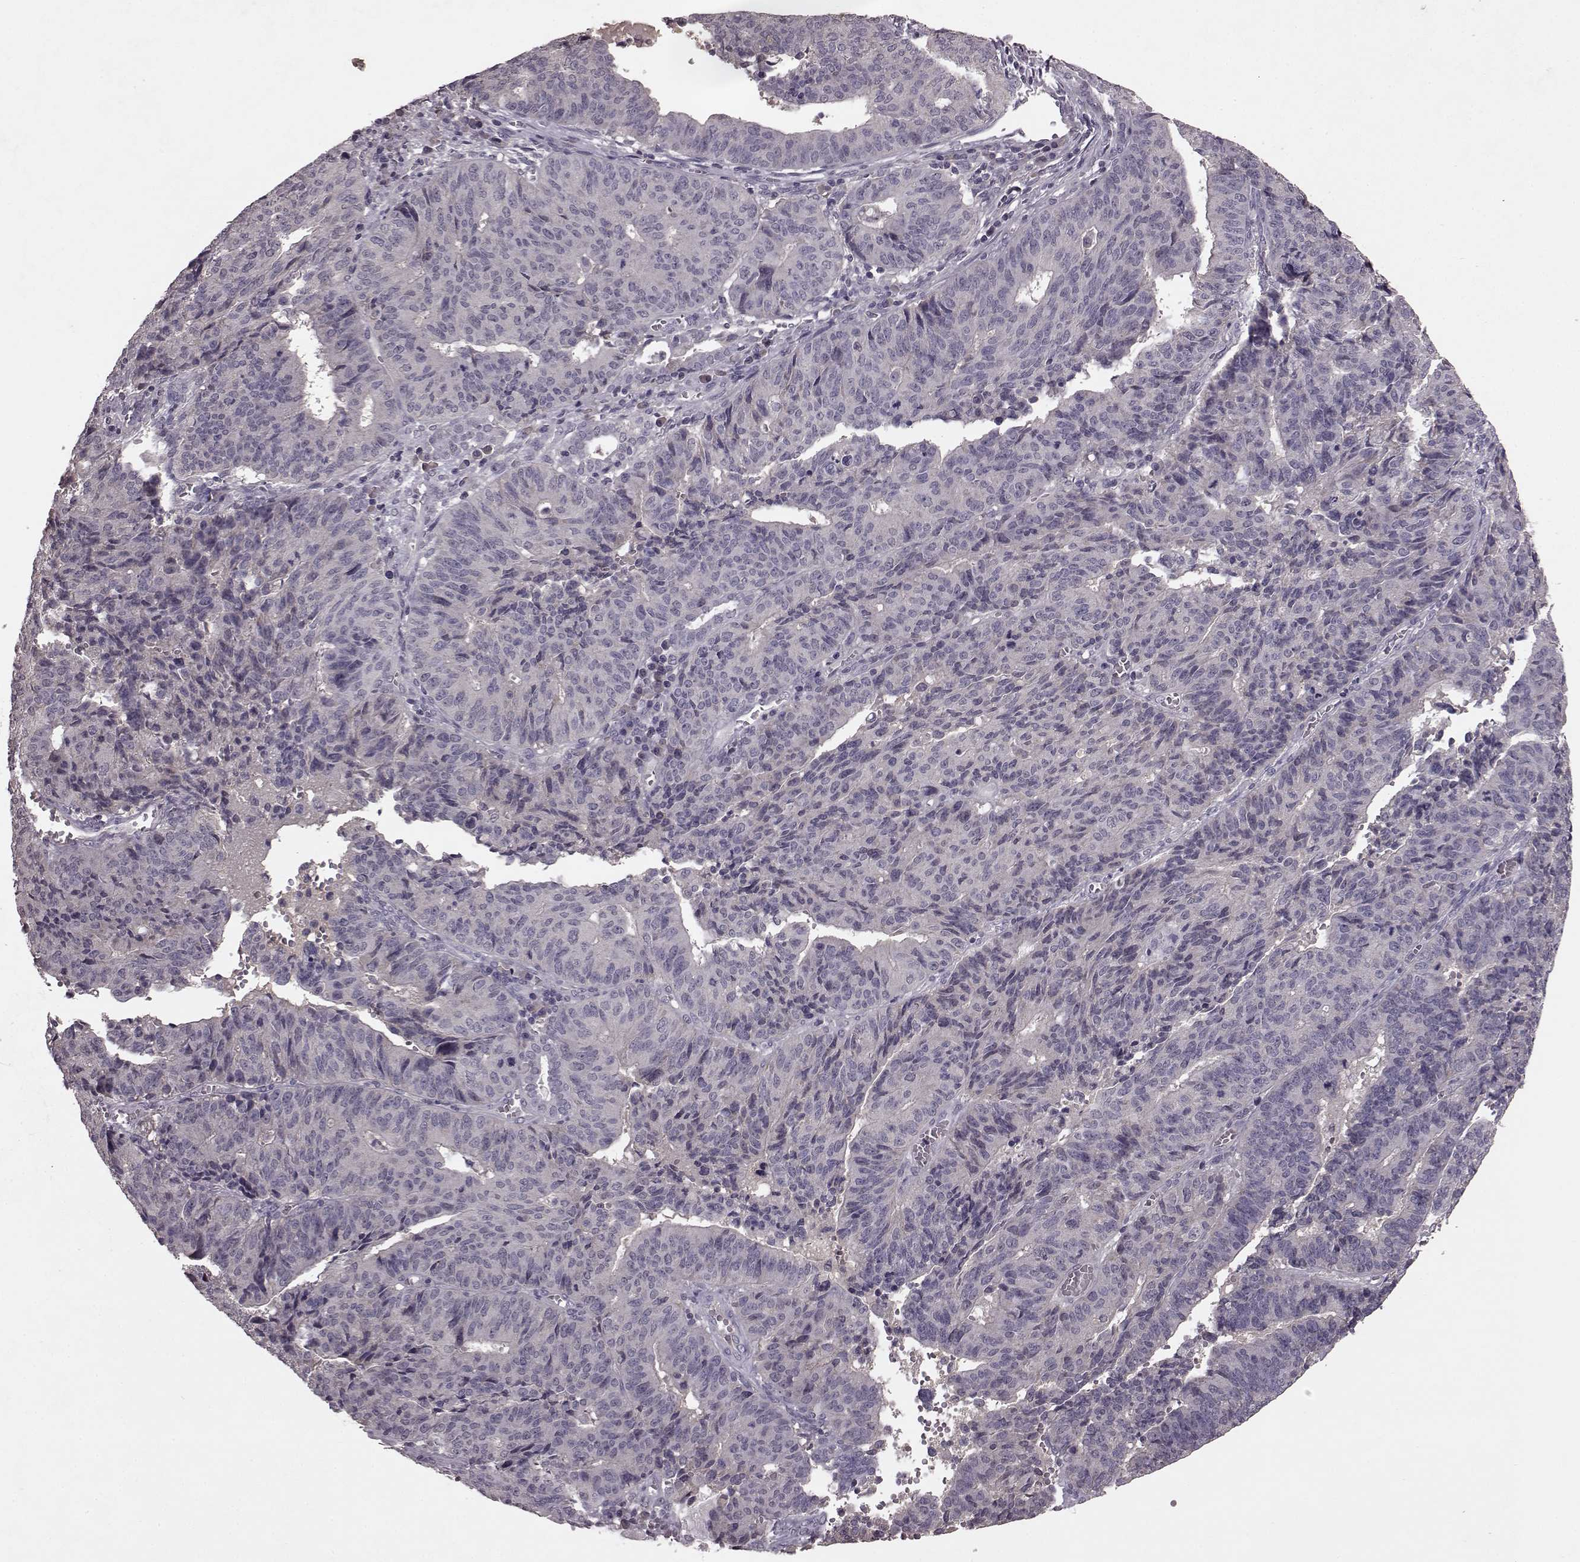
{"staining": {"intensity": "negative", "quantity": "none", "location": "none"}, "tissue": "endometrial cancer", "cell_type": "Tumor cells", "image_type": "cancer", "snomed": [{"axis": "morphology", "description": "Adenocarcinoma, NOS"}, {"axis": "topography", "description": "Endometrium"}], "caption": "A histopathology image of human adenocarcinoma (endometrial) is negative for staining in tumor cells. Nuclei are stained in blue.", "gene": "FRRS1L", "patient": {"sex": "female", "age": 65}}